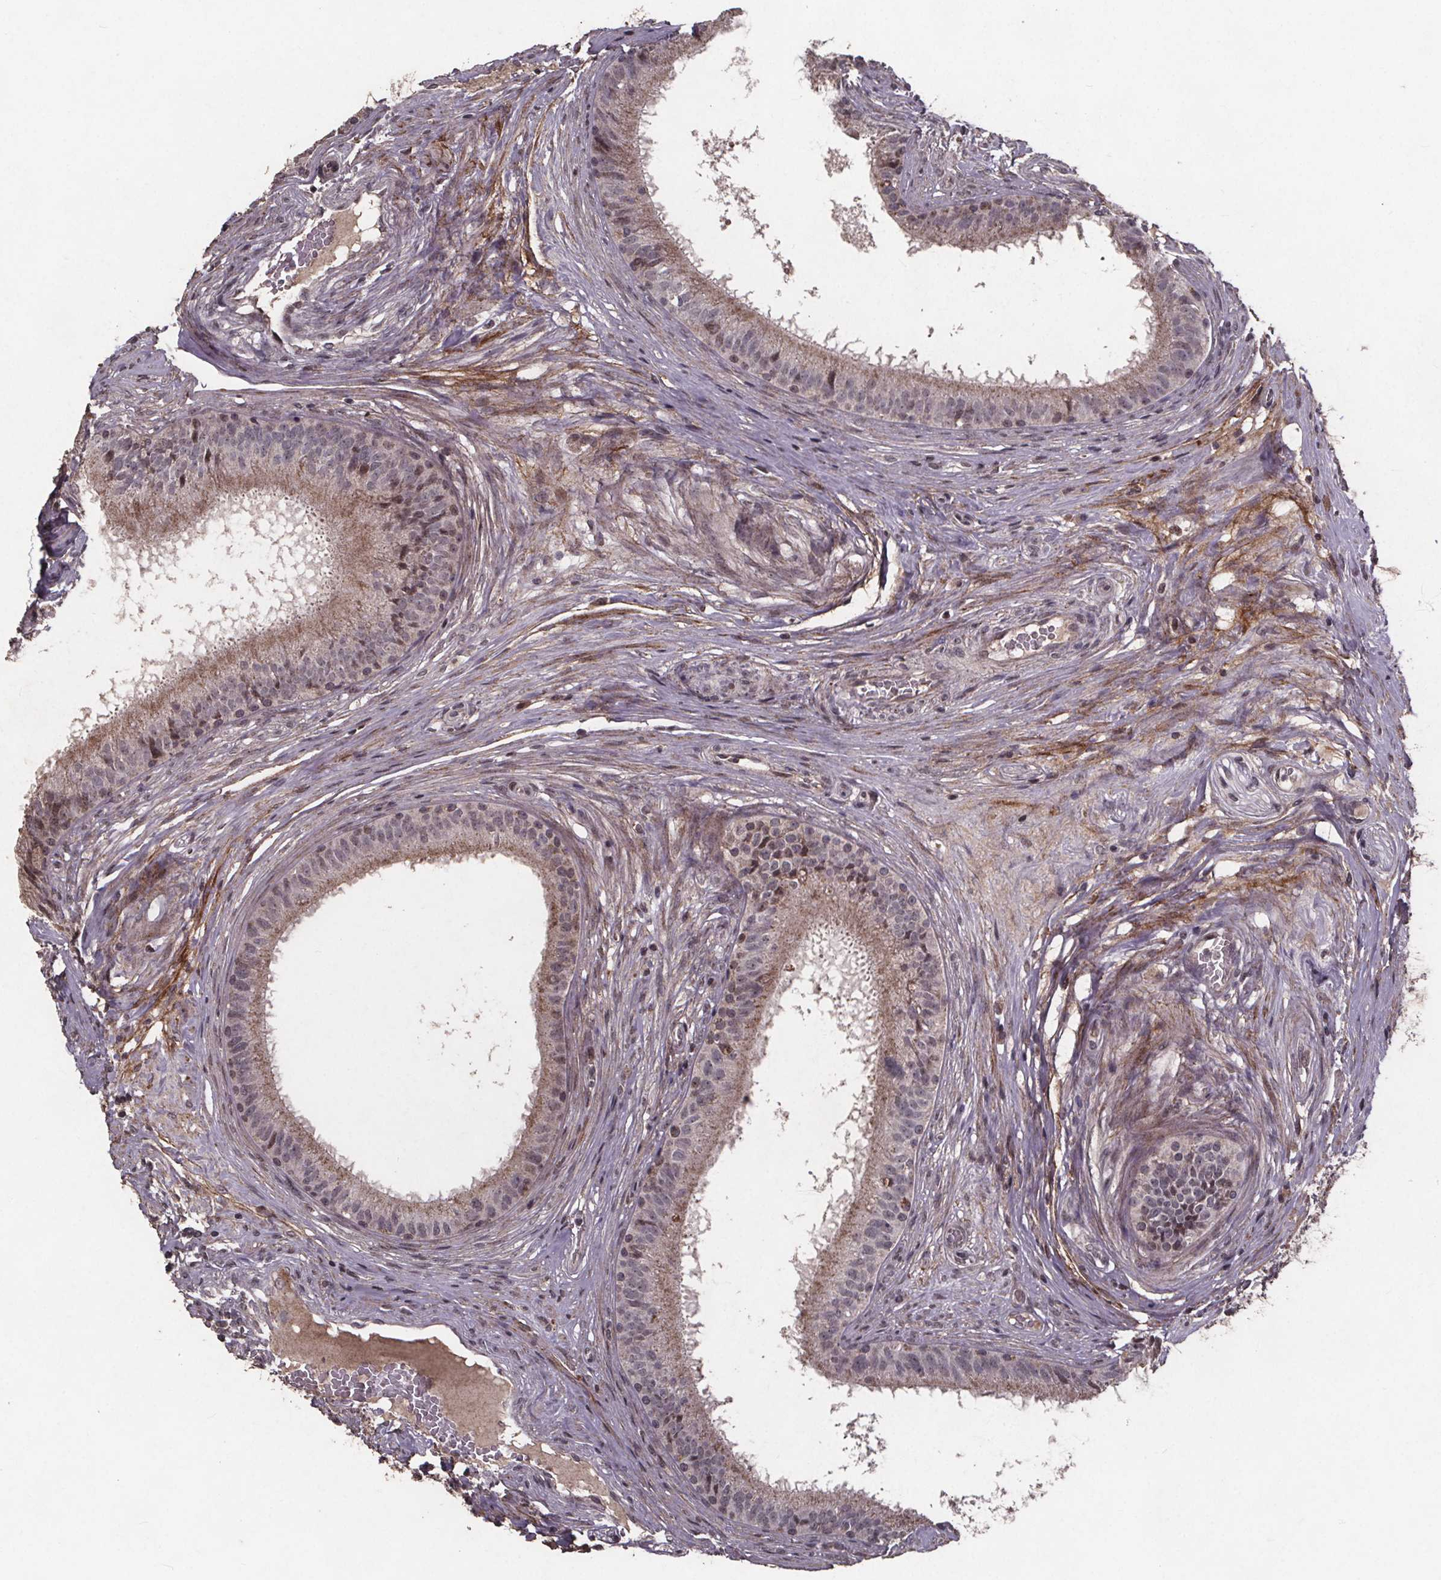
{"staining": {"intensity": "weak", "quantity": "25%-75%", "location": "cytoplasmic/membranous"}, "tissue": "epididymis", "cell_type": "Glandular cells", "image_type": "normal", "snomed": [{"axis": "morphology", "description": "Normal tissue, NOS"}, {"axis": "topography", "description": "Epididymis"}], "caption": "Immunohistochemical staining of normal epididymis exhibits low levels of weak cytoplasmic/membranous positivity in about 25%-75% of glandular cells.", "gene": "GPX3", "patient": {"sex": "male", "age": 59}}